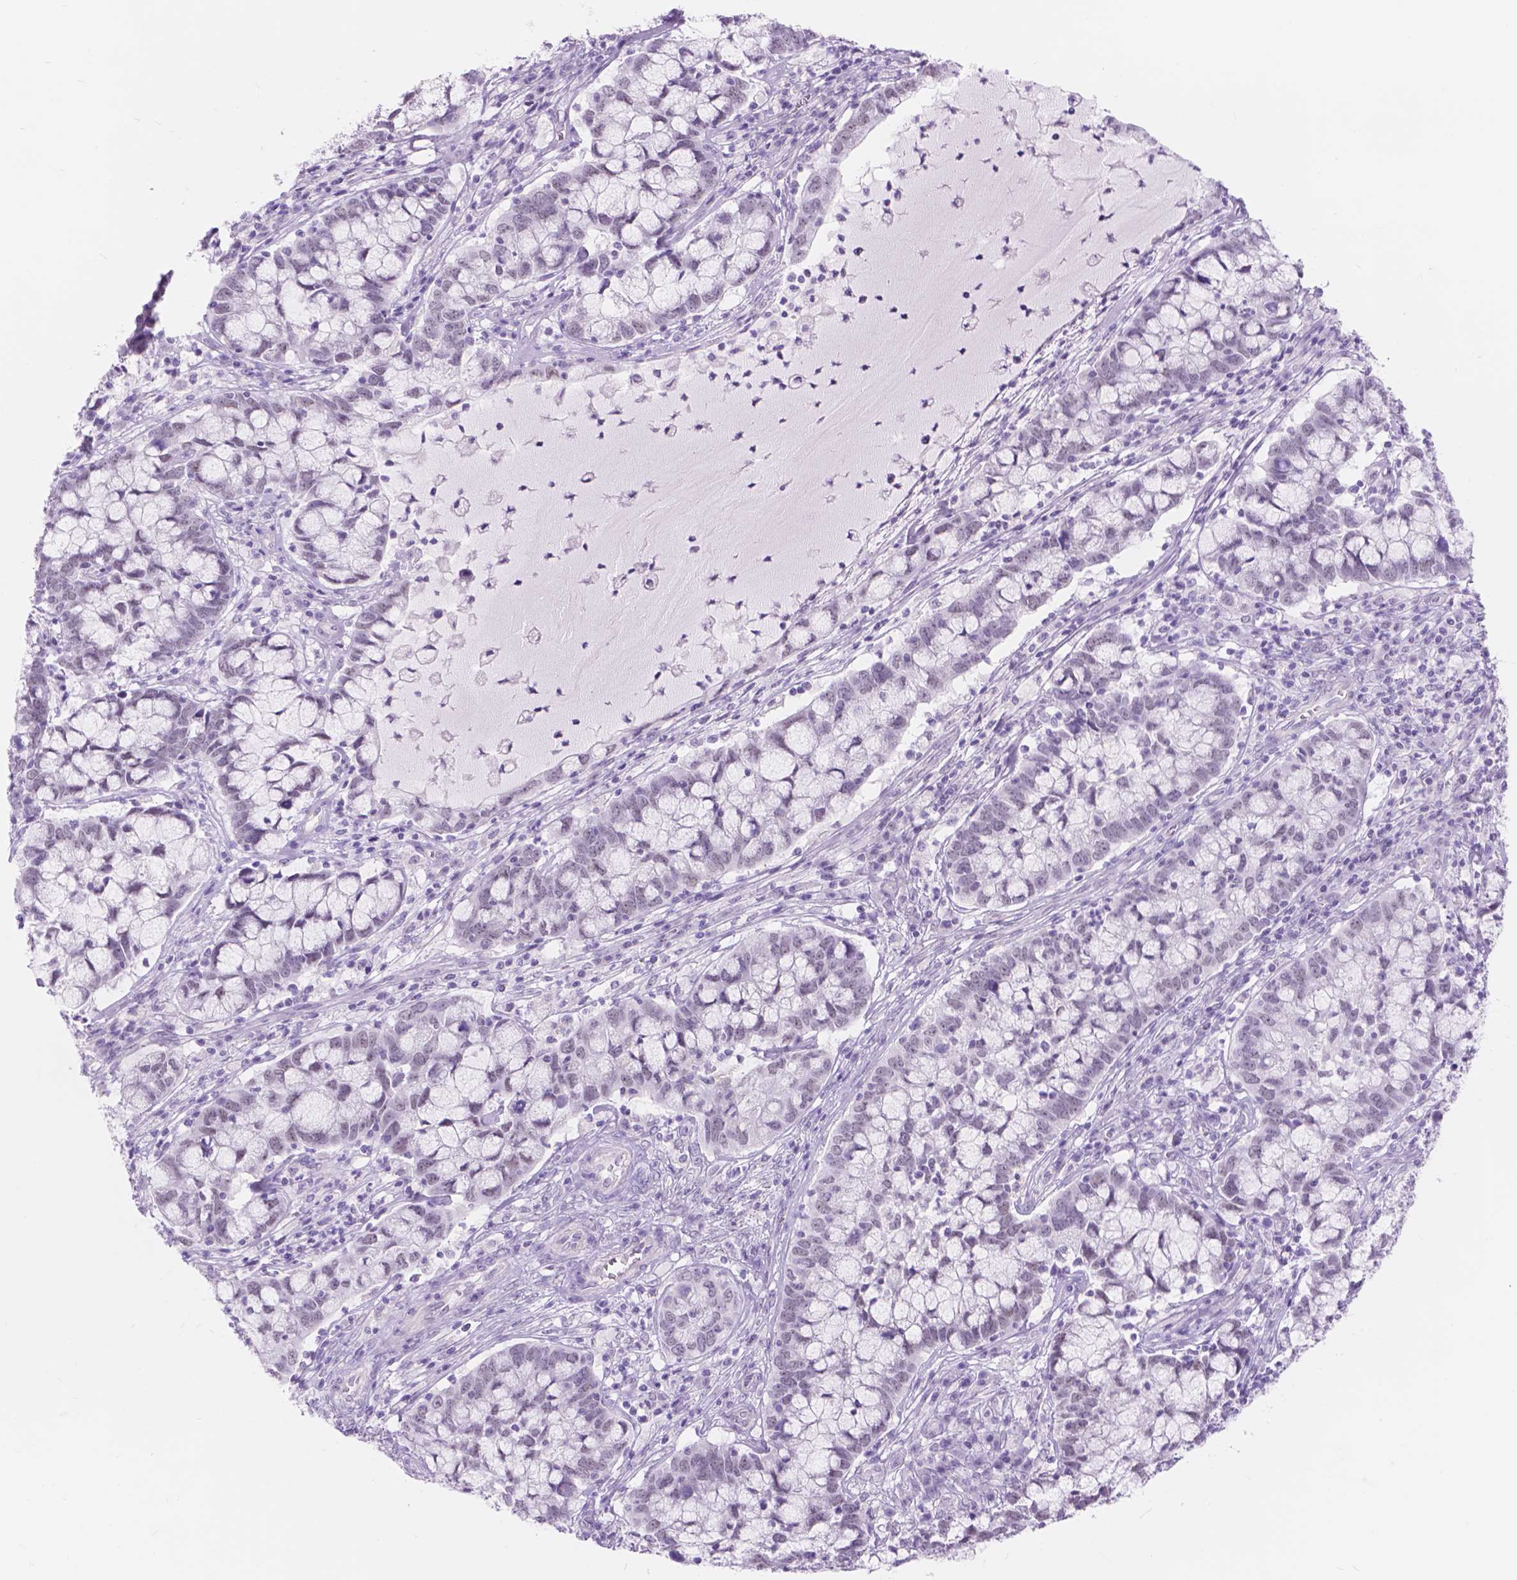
{"staining": {"intensity": "negative", "quantity": "none", "location": "none"}, "tissue": "cervical cancer", "cell_type": "Tumor cells", "image_type": "cancer", "snomed": [{"axis": "morphology", "description": "Adenocarcinoma, NOS"}, {"axis": "topography", "description": "Cervix"}], "caption": "The micrograph demonstrates no staining of tumor cells in adenocarcinoma (cervical). (DAB (3,3'-diaminobenzidine) immunohistochemistry (IHC) visualized using brightfield microscopy, high magnification).", "gene": "DCC", "patient": {"sex": "female", "age": 40}}